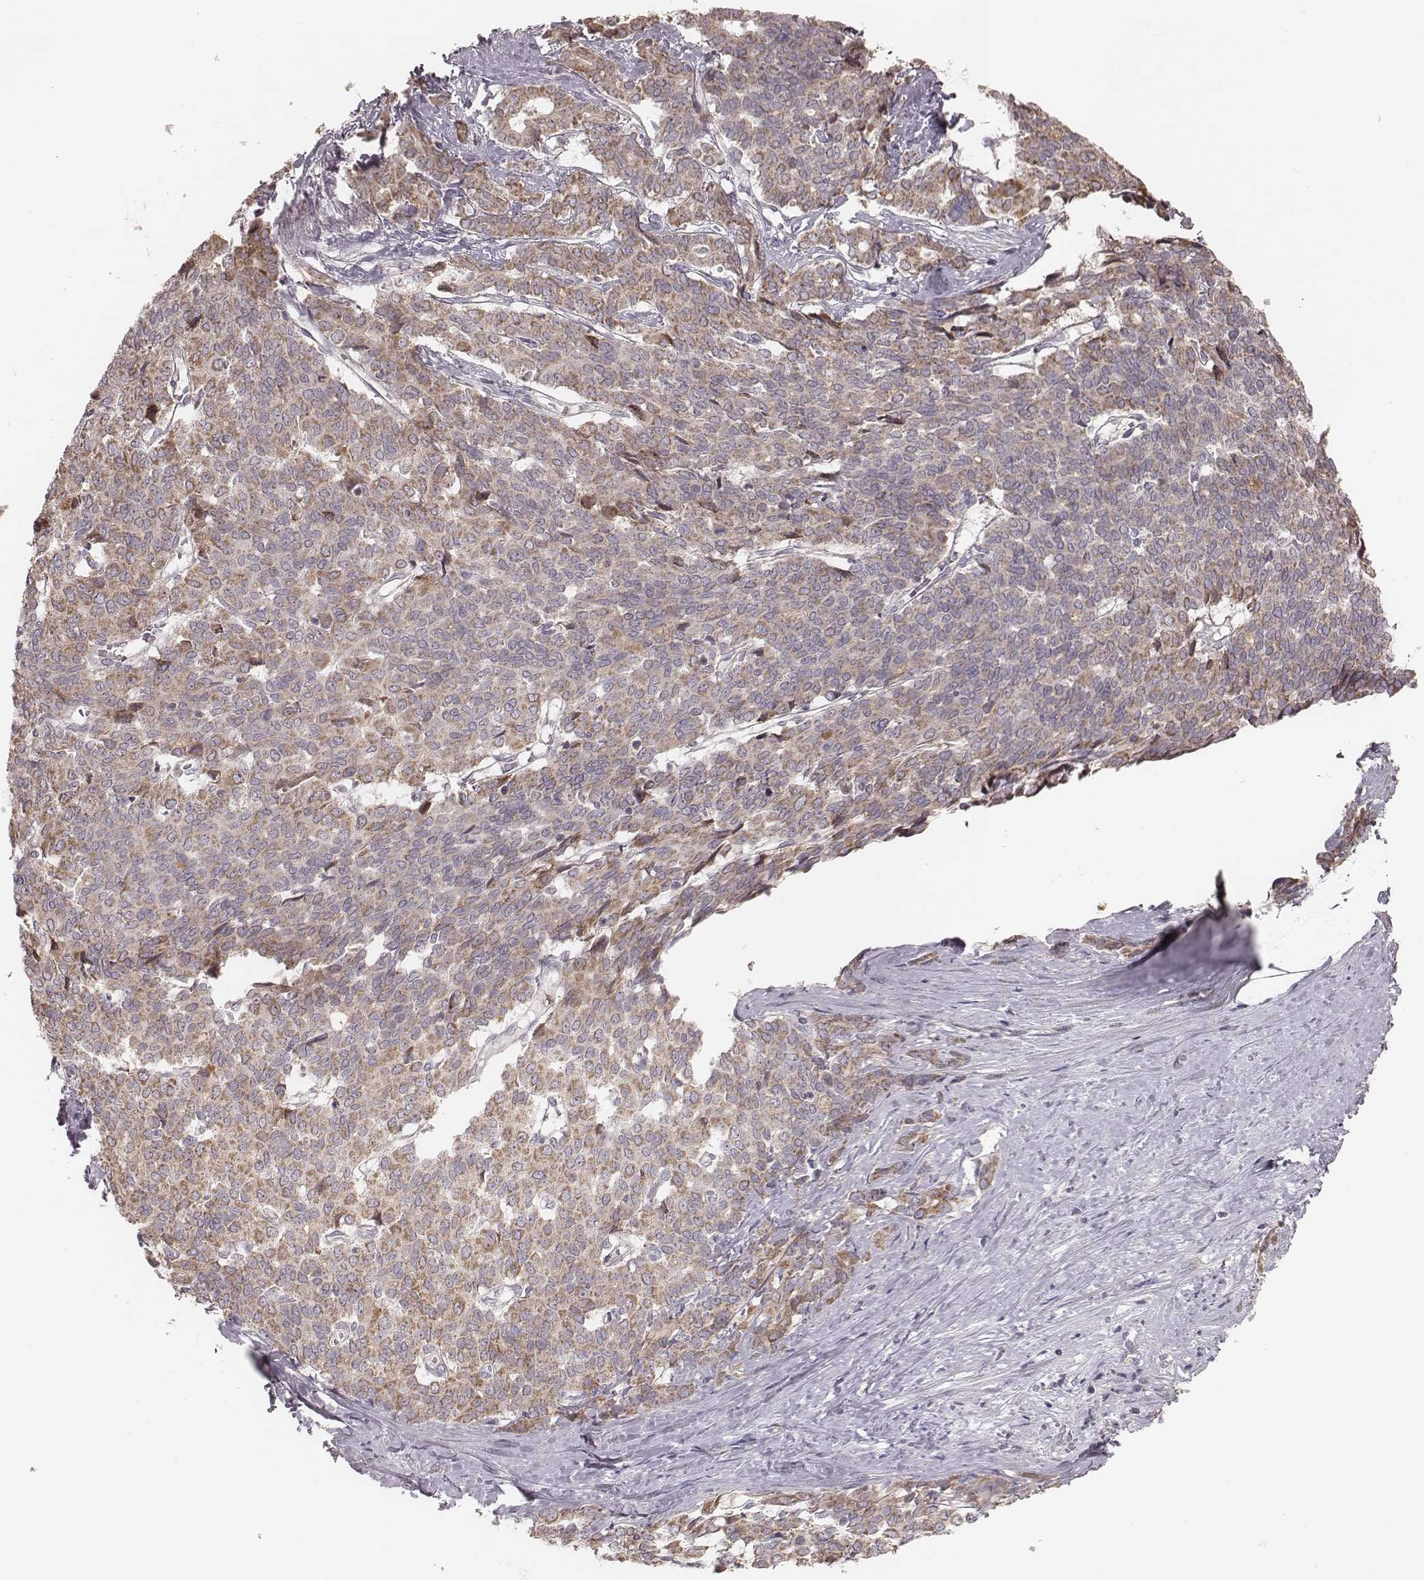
{"staining": {"intensity": "moderate", "quantity": "25%-75%", "location": "cytoplasmic/membranous"}, "tissue": "liver cancer", "cell_type": "Tumor cells", "image_type": "cancer", "snomed": [{"axis": "morphology", "description": "Cholangiocarcinoma"}, {"axis": "topography", "description": "Liver"}], "caption": "Human liver cholangiocarcinoma stained with a protein marker displays moderate staining in tumor cells.", "gene": "MRPS27", "patient": {"sex": "female", "age": 47}}